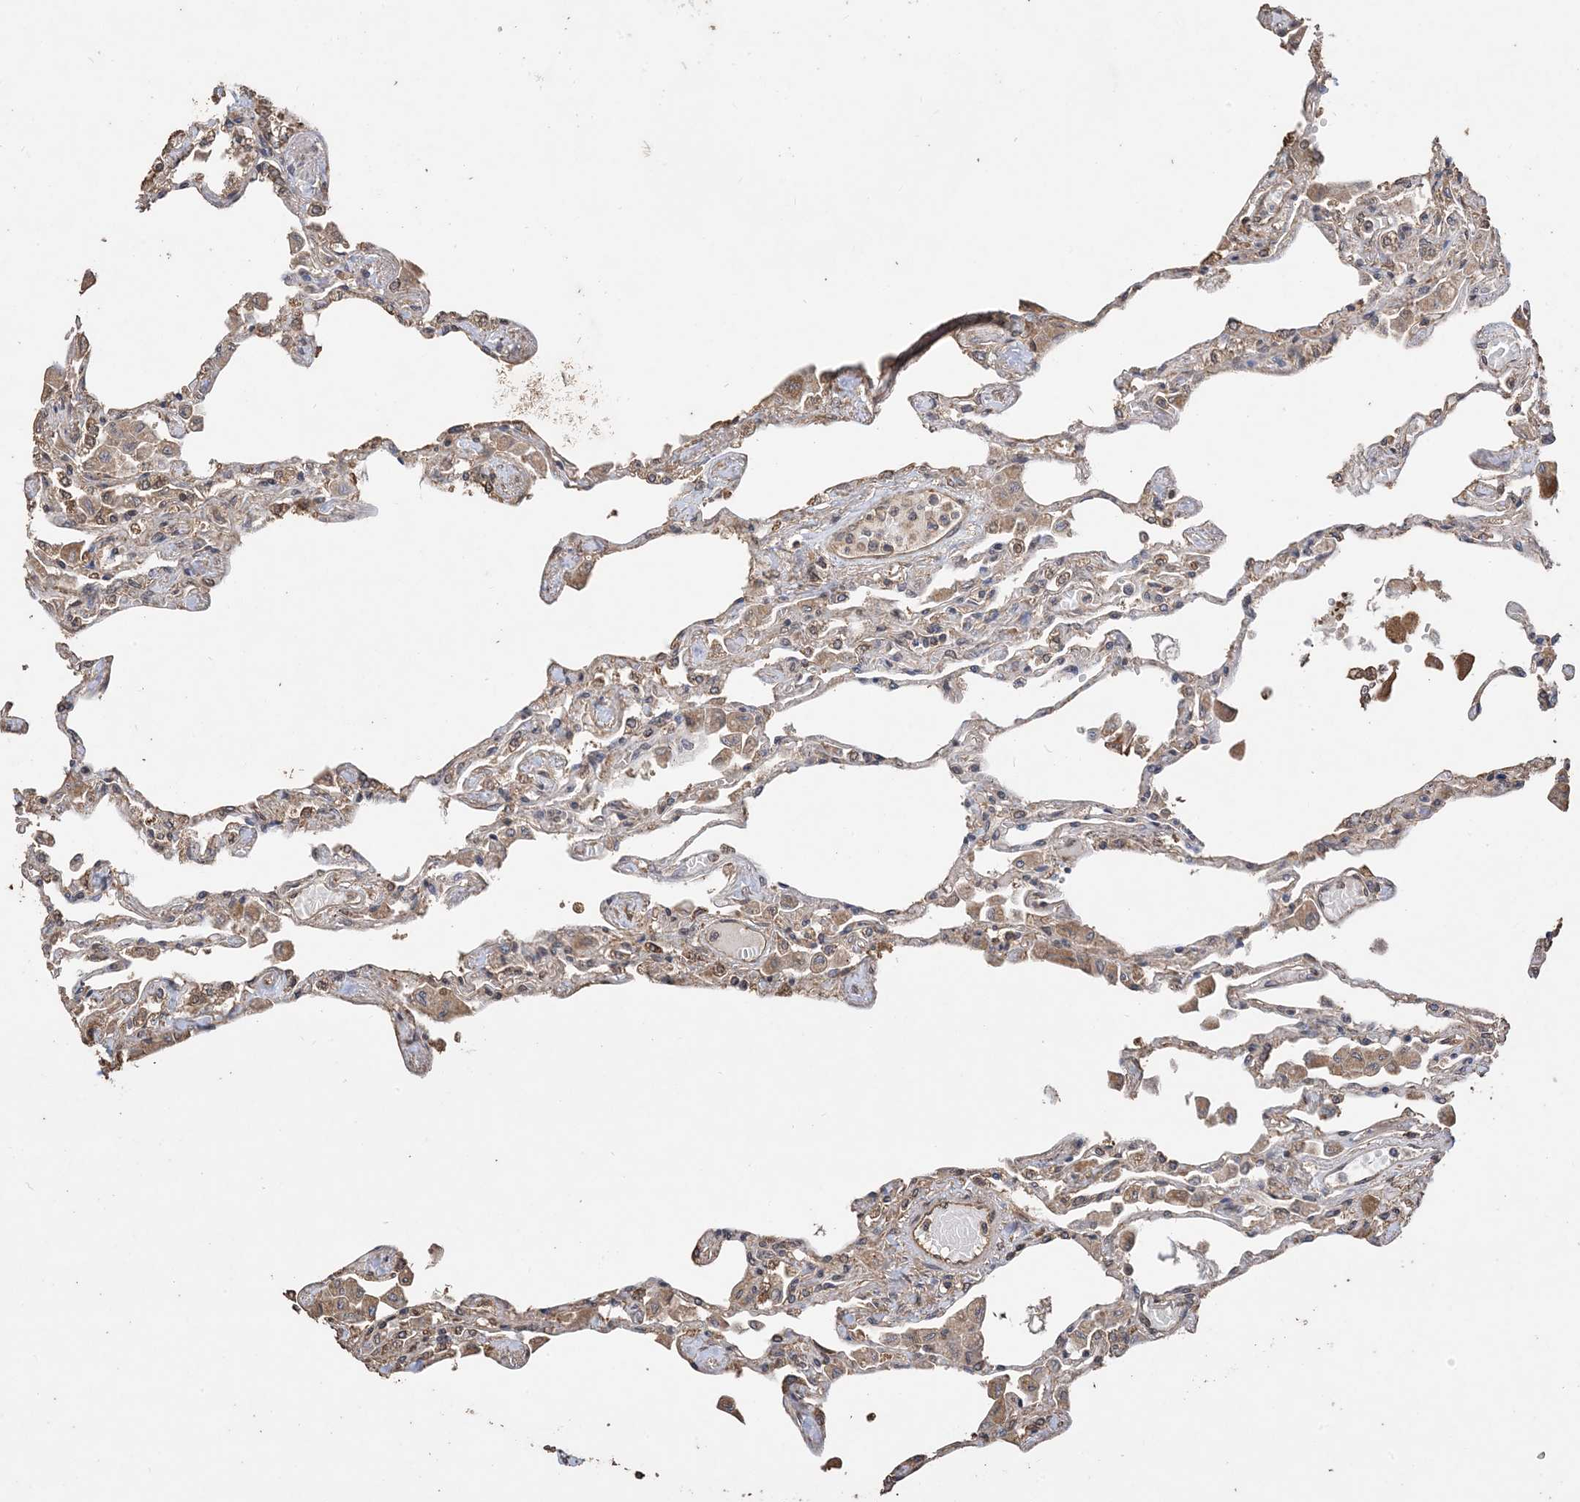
{"staining": {"intensity": "moderate", "quantity": "25%-75%", "location": "cytoplasmic/membranous"}, "tissue": "lung", "cell_type": "Alveolar cells", "image_type": "normal", "snomed": [{"axis": "morphology", "description": "Normal tissue, NOS"}, {"axis": "topography", "description": "Bronchus"}, {"axis": "topography", "description": "Lung"}], "caption": "Alveolar cells demonstrate medium levels of moderate cytoplasmic/membranous staining in about 25%-75% of cells in benign lung.", "gene": "ZKSCAN5", "patient": {"sex": "female", "age": 49}}